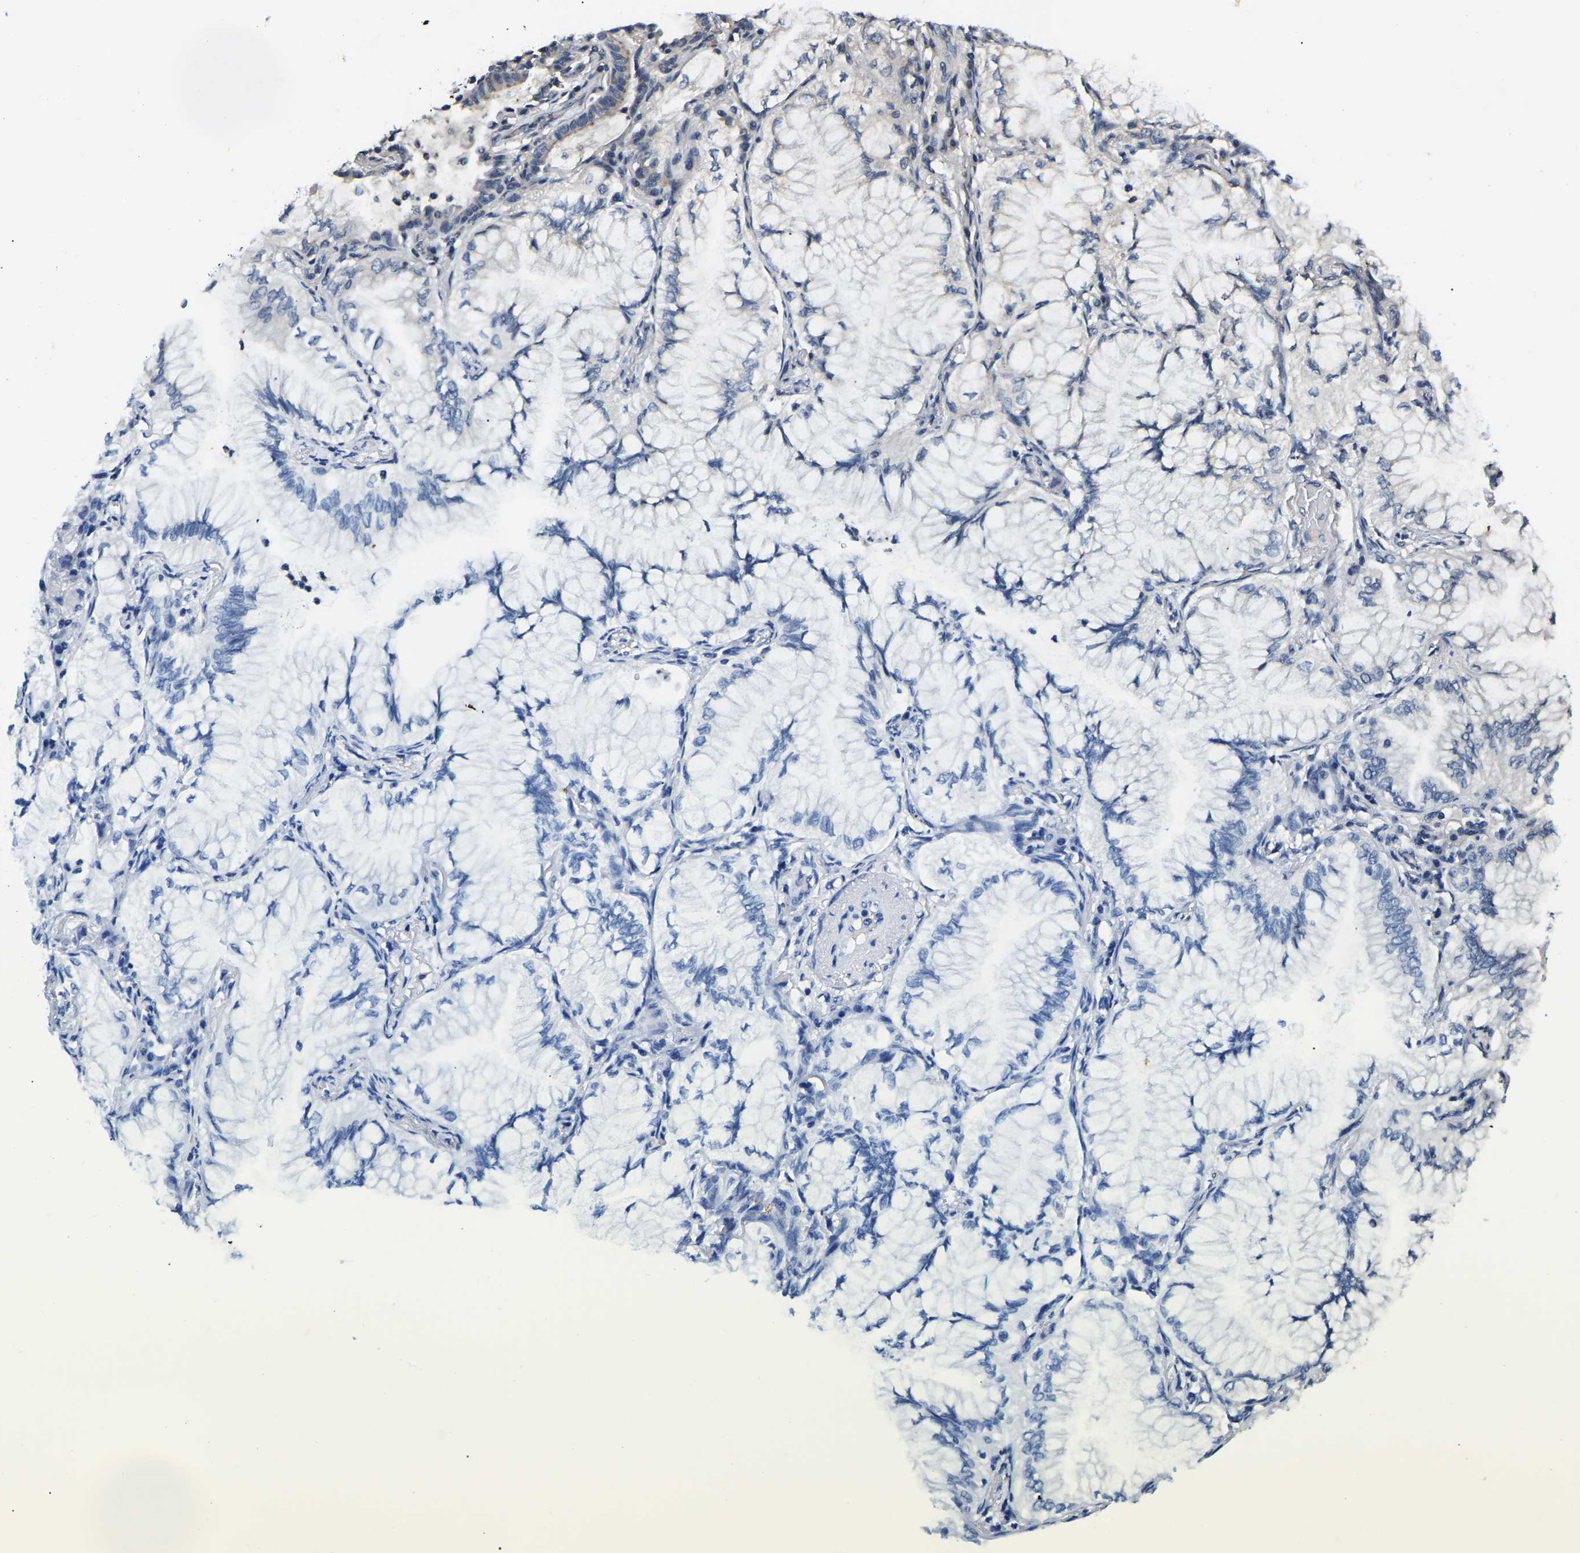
{"staining": {"intensity": "negative", "quantity": "none", "location": "none"}, "tissue": "lung cancer", "cell_type": "Tumor cells", "image_type": "cancer", "snomed": [{"axis": "morphology", "description": "Adenocarcinoma, NOS"}, {"axis": "topography", "description": "Lung"}], "caption": "There is no significant positivity in tumor cells of lung cancer (adenocarcinoma).", "gene": "RBM28", "patient": {"sex": "female", "age": 70}}